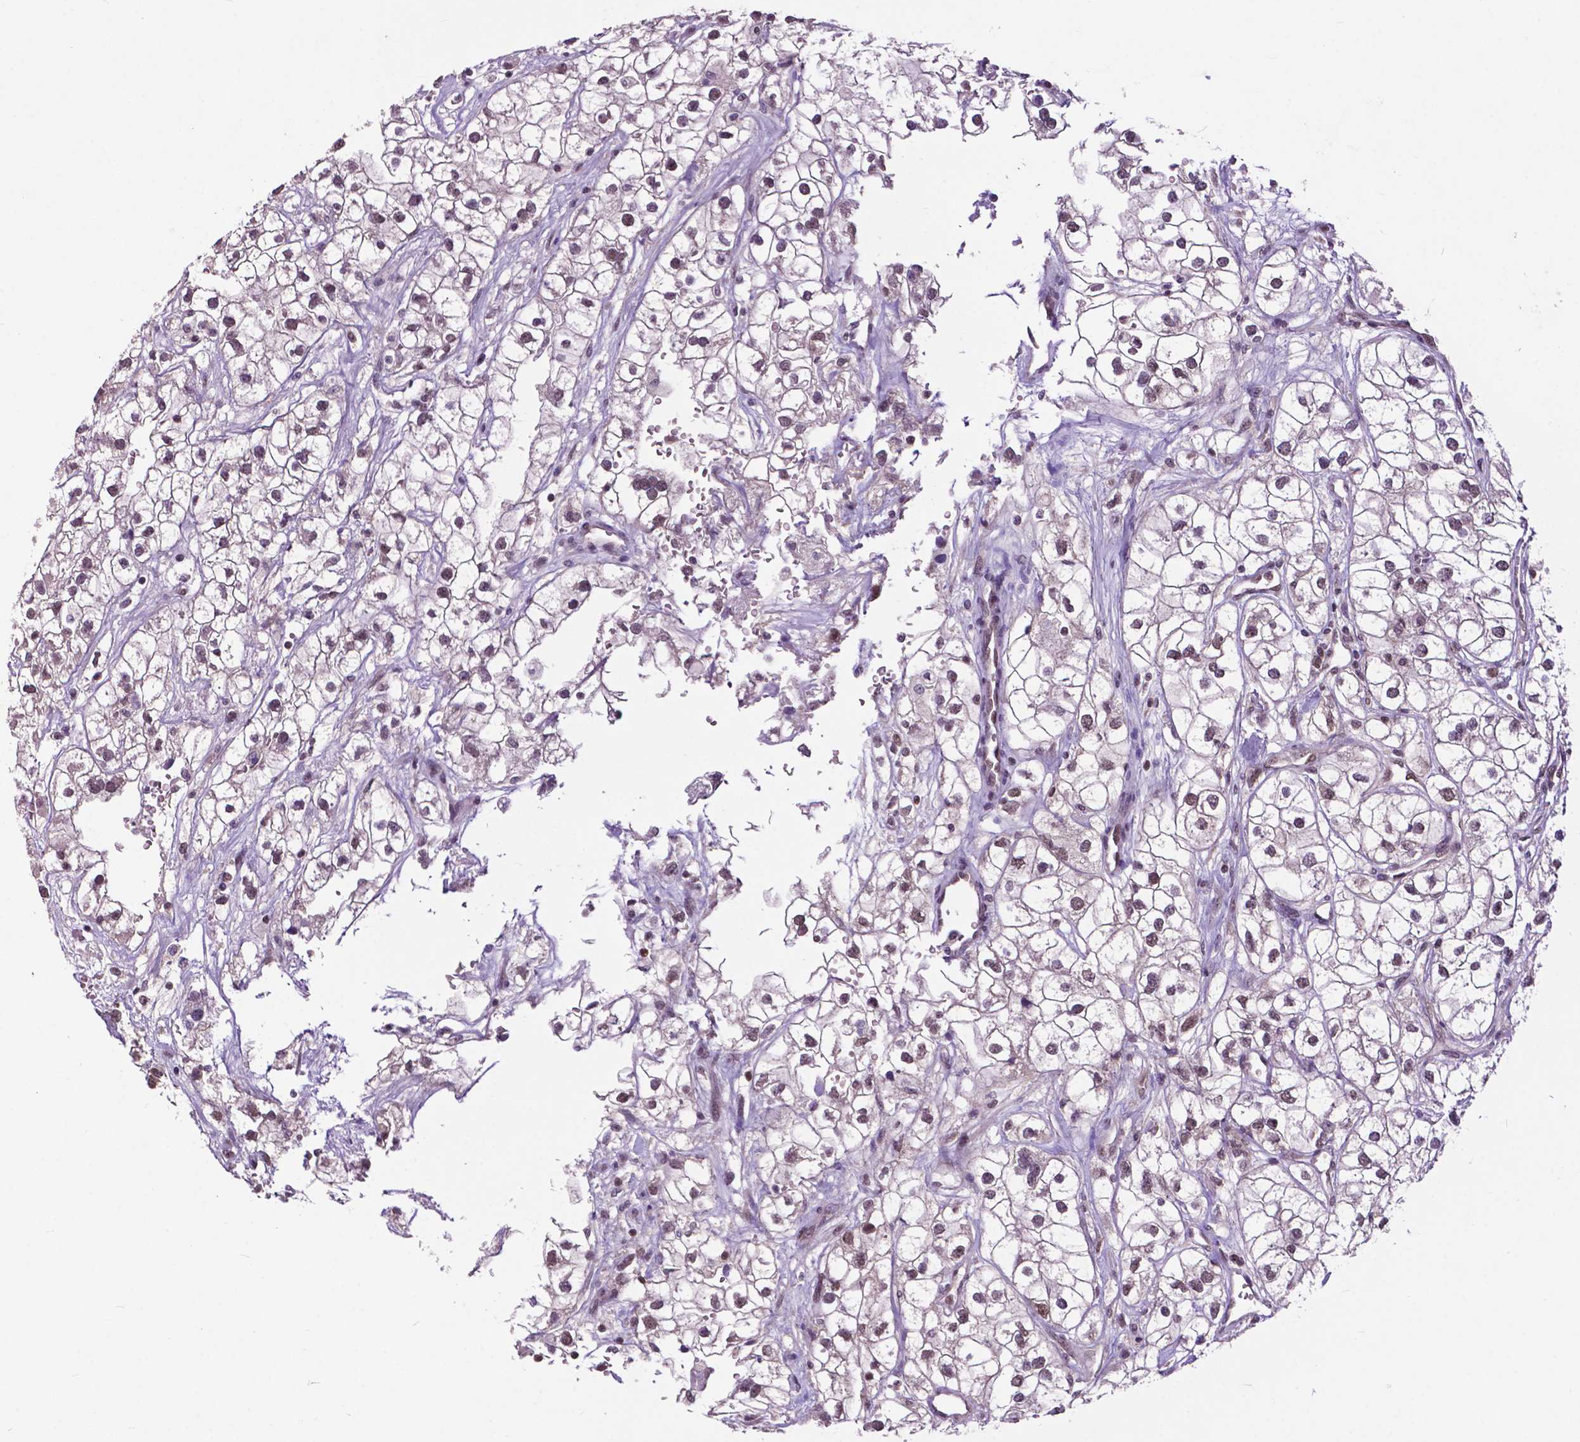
{"staining": {"intensity": "weak", "quantity": ">75%", "location": "nuclear"}, "tissue": "renal cancer", "cell_type": "Tumor cells", "image_type": "cancer", "snomed": [{"axis": "morphology", "description": "Adenocarcinoma, NOS"}, {"axis": "topography", "description": "Kidney"}], "caption": "A micrograph of human renal adenocarcinoma stained for a protein demonstrates weak nuclear brown staining in tumor cells. Using DAB (brown) and hematoxylin (blue) stains, captured at high magnification using brightfield microscopy.", "gene": "FAF1", "patient": {"sex": "male", "age": 59}}